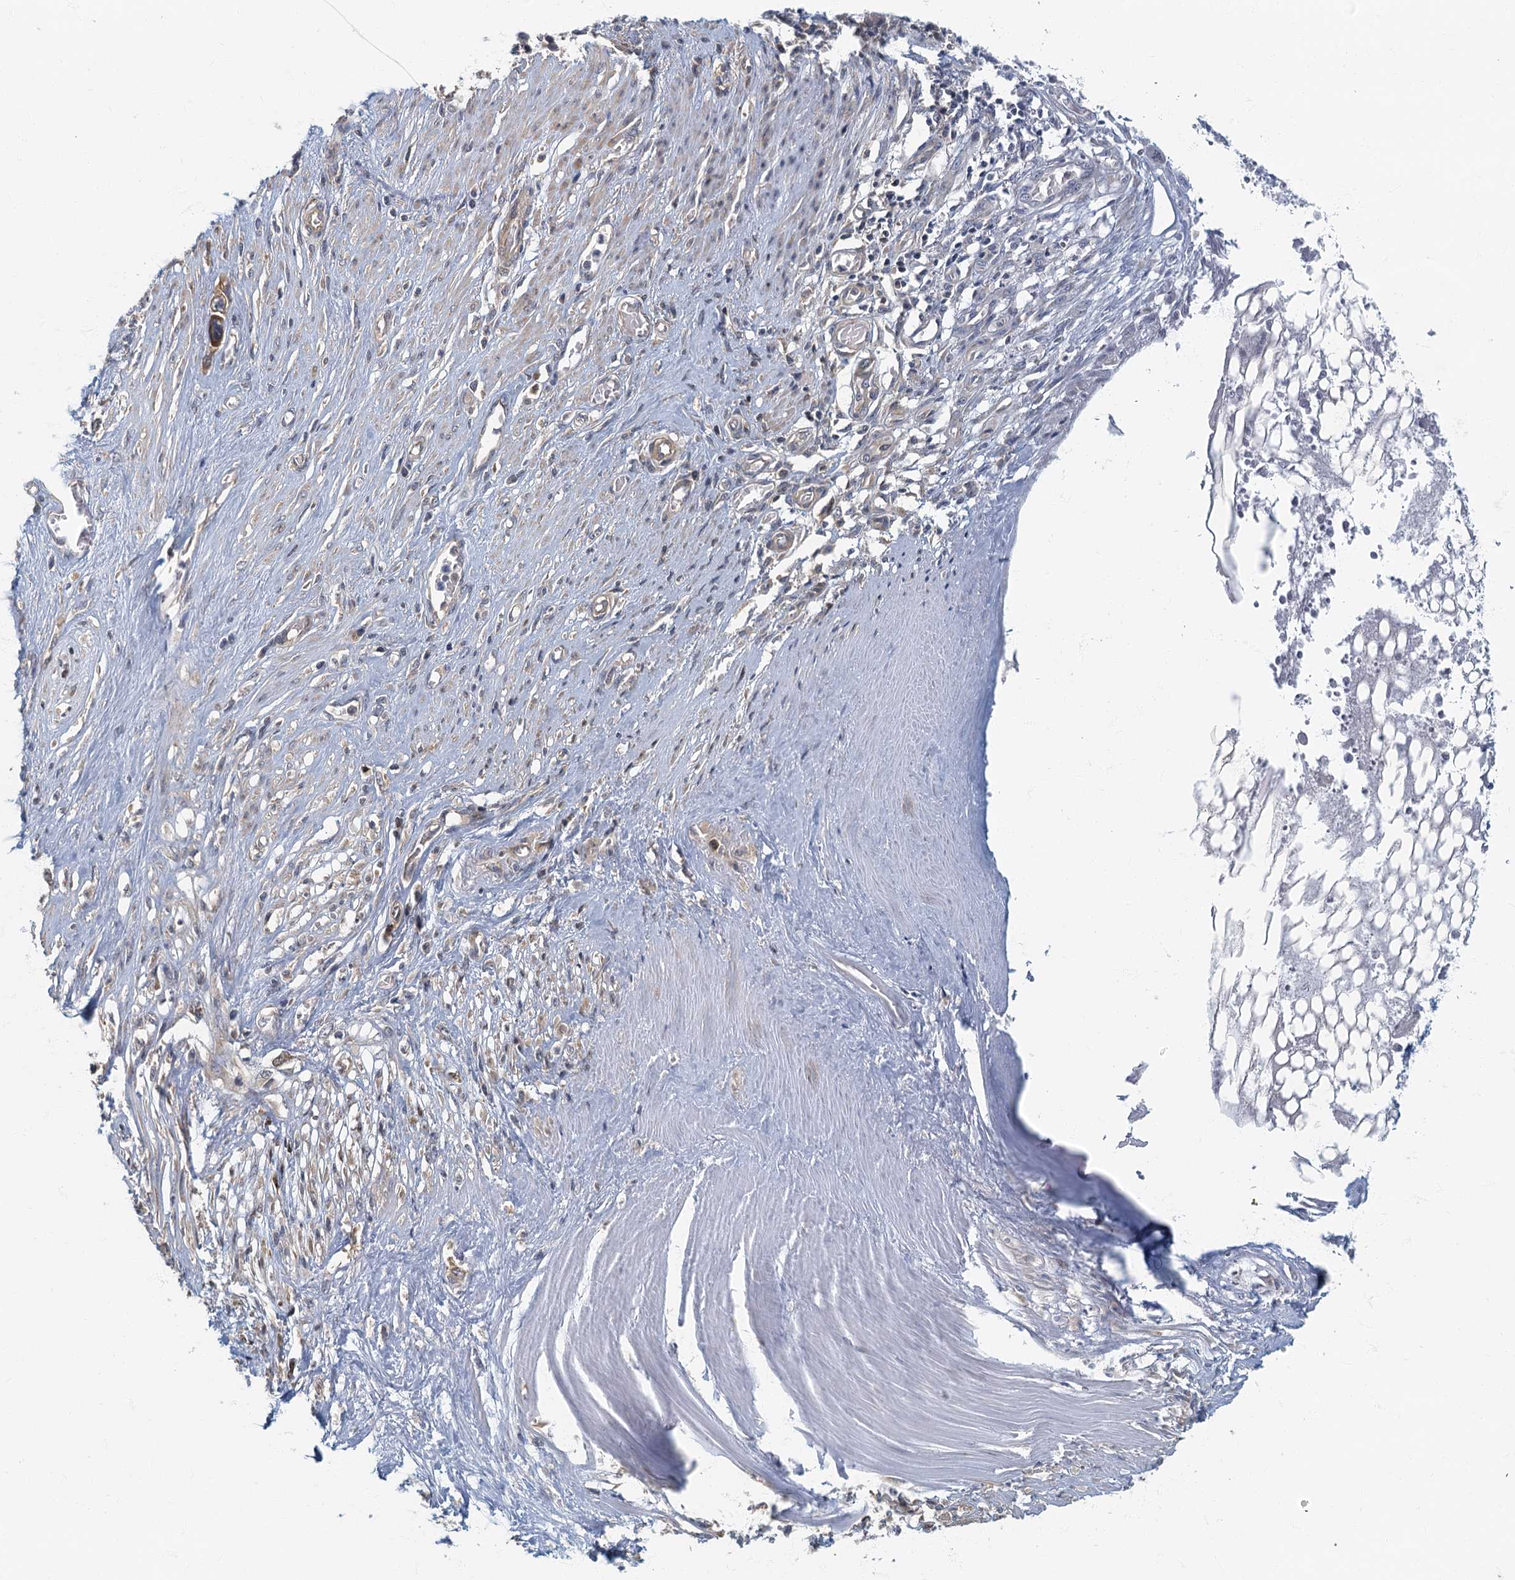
{"staining": {"intensity": "weak", "quantity": ">75%", "location": "cytoplasmic/membranous"}, "tissue": "stomach cancer", "cell_type": "Tumor cells", "image_type": "cancer", "snomed": [{"axis": "morphology", "description": "Adenocarcinoma, NOS"}, {"axis": "morphology", "description": "Adenocarcinoma, High grade"}, {"axis": "topography", "description": "Stomach, upper"}, {"axis": "topography", "description": "Stomach, lower"}], "caption": "A brown stain labels weak cytoplasmic/membranous staining of a protein in human adenocarcinoma (high-grade) (stomach) tumor cells.", "gene": "CKAP2L", "patient": {"sex": "female", "age": 65}}